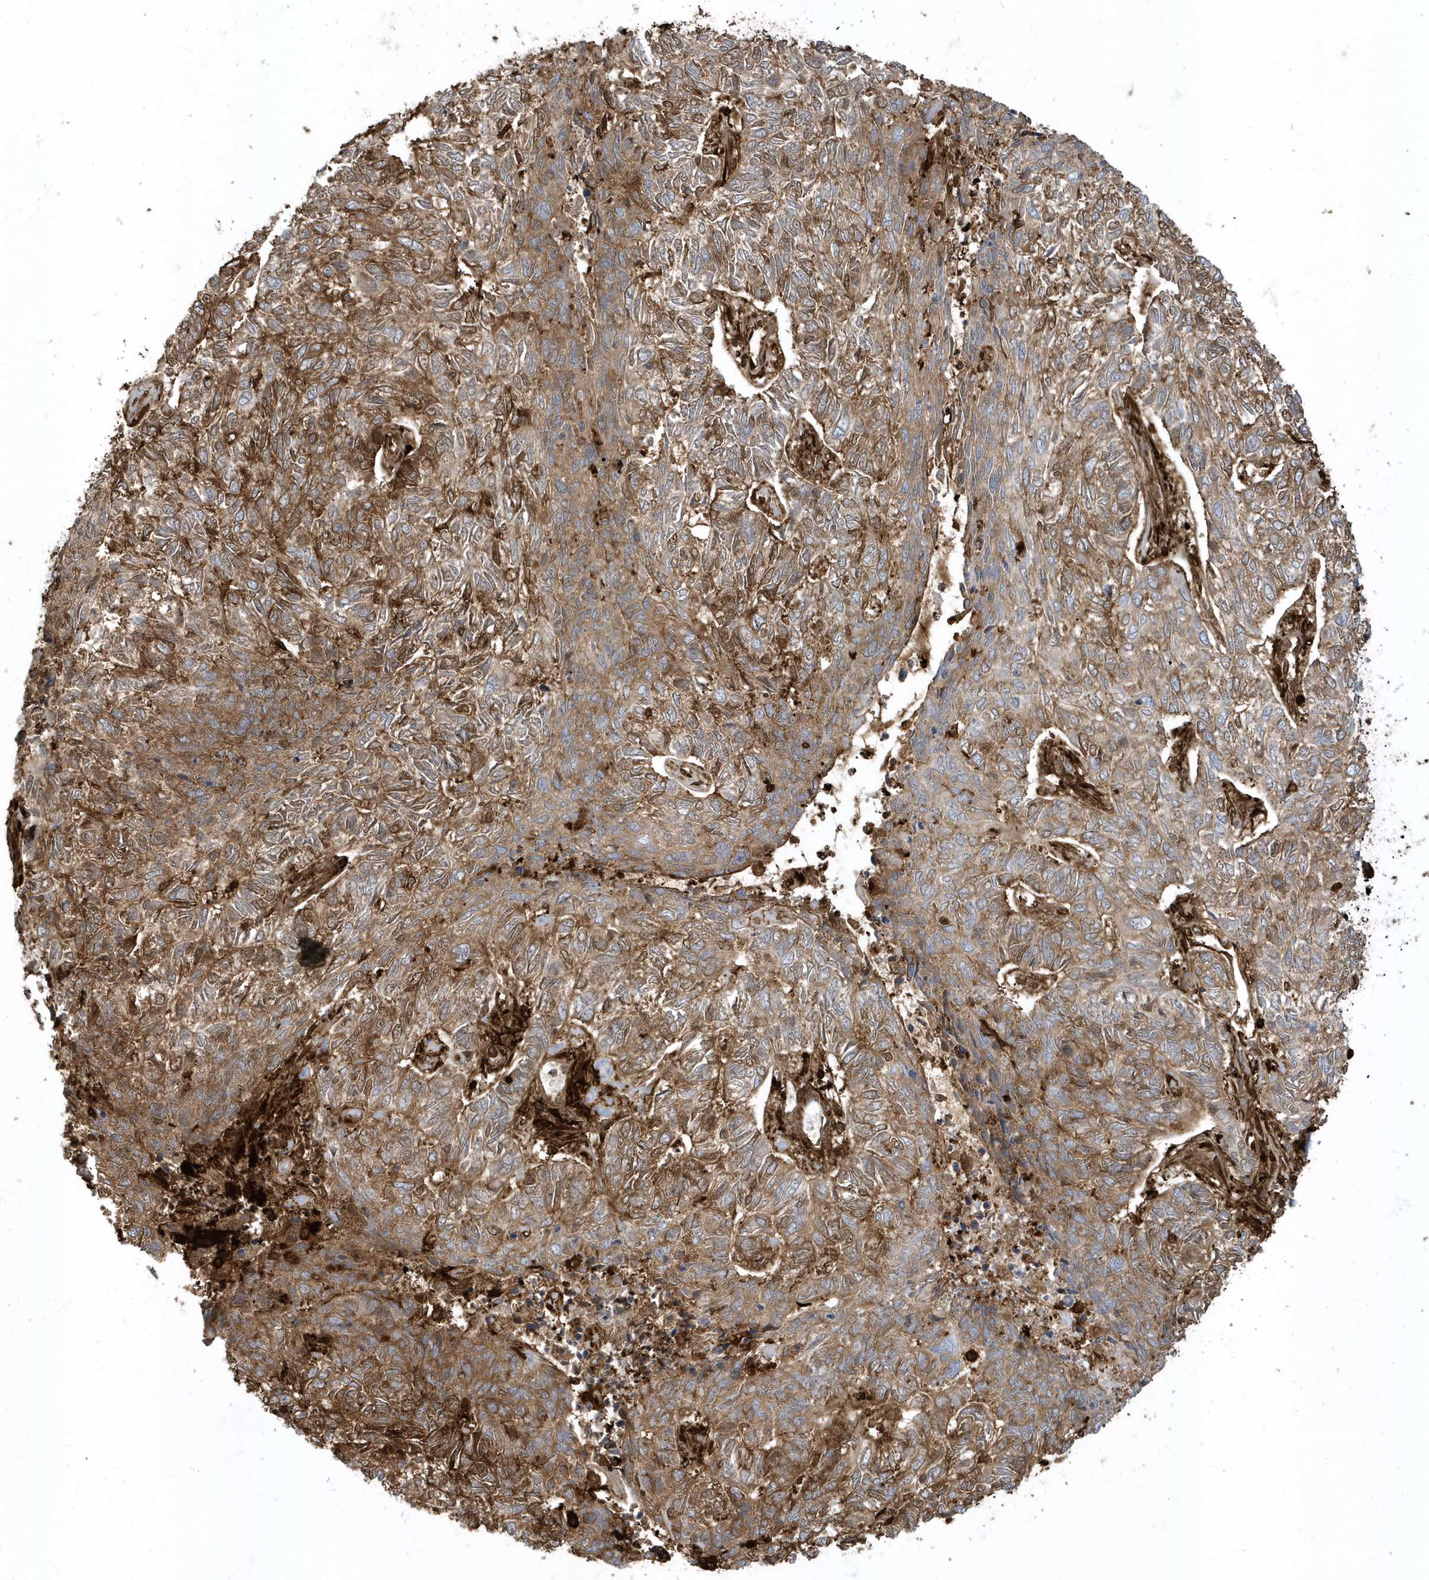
{"staining": {"intensity": "moderate", "quantity": ">75%", "location": "cytoplasmic/membranous"}, "tissue": "skin cancer", "cell_type": "Tumor cells", "image_type": "cancer", "snomed": [{"axis": "morphology", "description": "Basal cell carcinoma"}, {"axis": "topography", "description": "Skin"}], "caption": "Skin cancer stained with a brown dye reveals moderate cytoplasmic/membranous positive positivity in approximately >75% of tumor cells.", "gene": "CLCN6", "patient": {"sex": "female", "age": 65}}